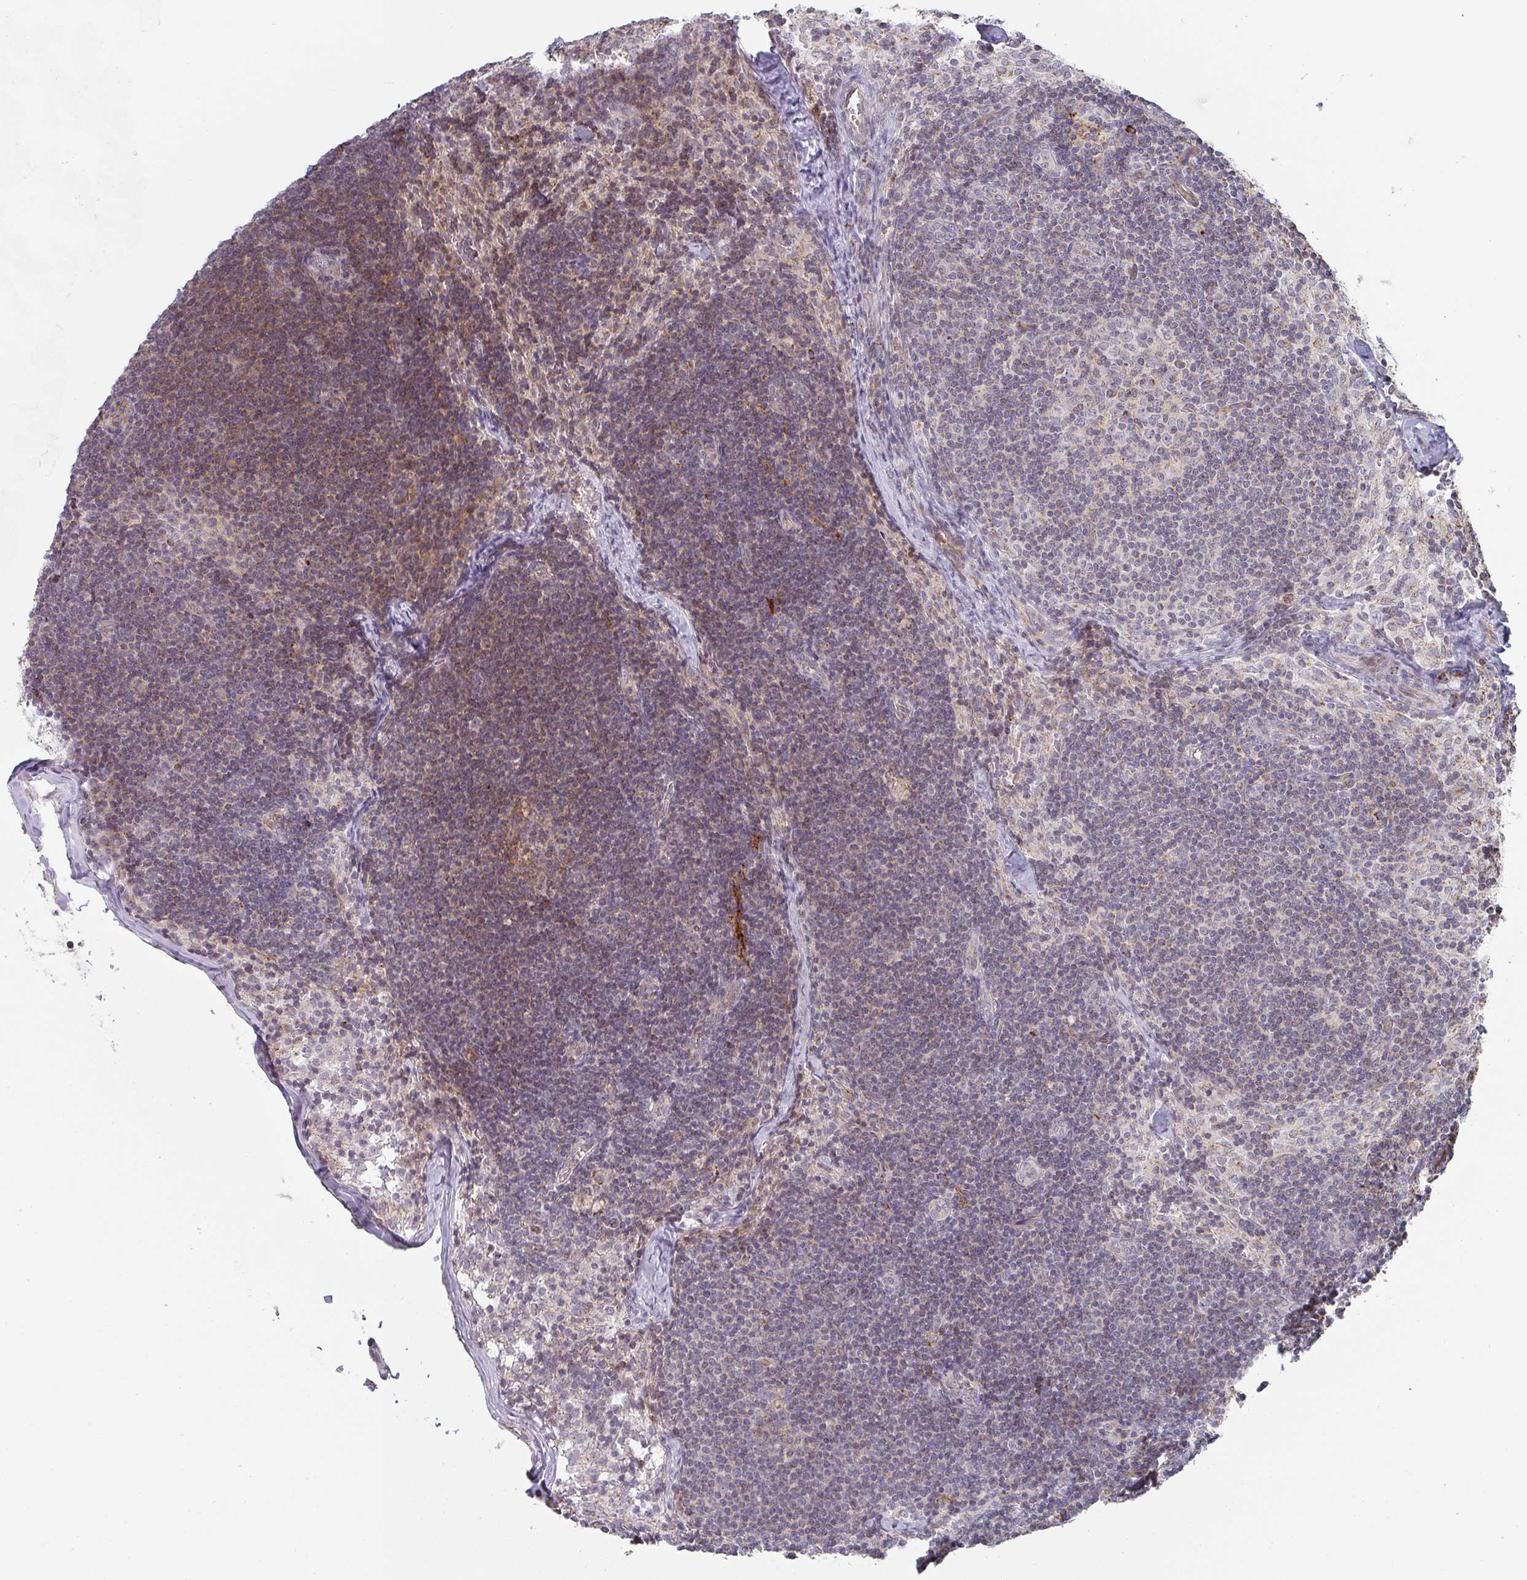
{"staining": {"intensity": "moderate", "quantity": "<25%", "location": "cytoplasmic/membranous"}, "tissue": "lymph node", "cell_type": "Germinal center cells", "image_type": "normal", "snomed": [{"axis": "morphology", "description": "Normal tissue, NOS"}, {"axis": "topography", "description": "Lymph node"}], "caption": "Benign lymph node demonstrates moderate cytoplasmic/membranous staining in about <25% of germinal center cells.", "gene": "ZNF526", "patient": {"sex": "female", "age": 31}}